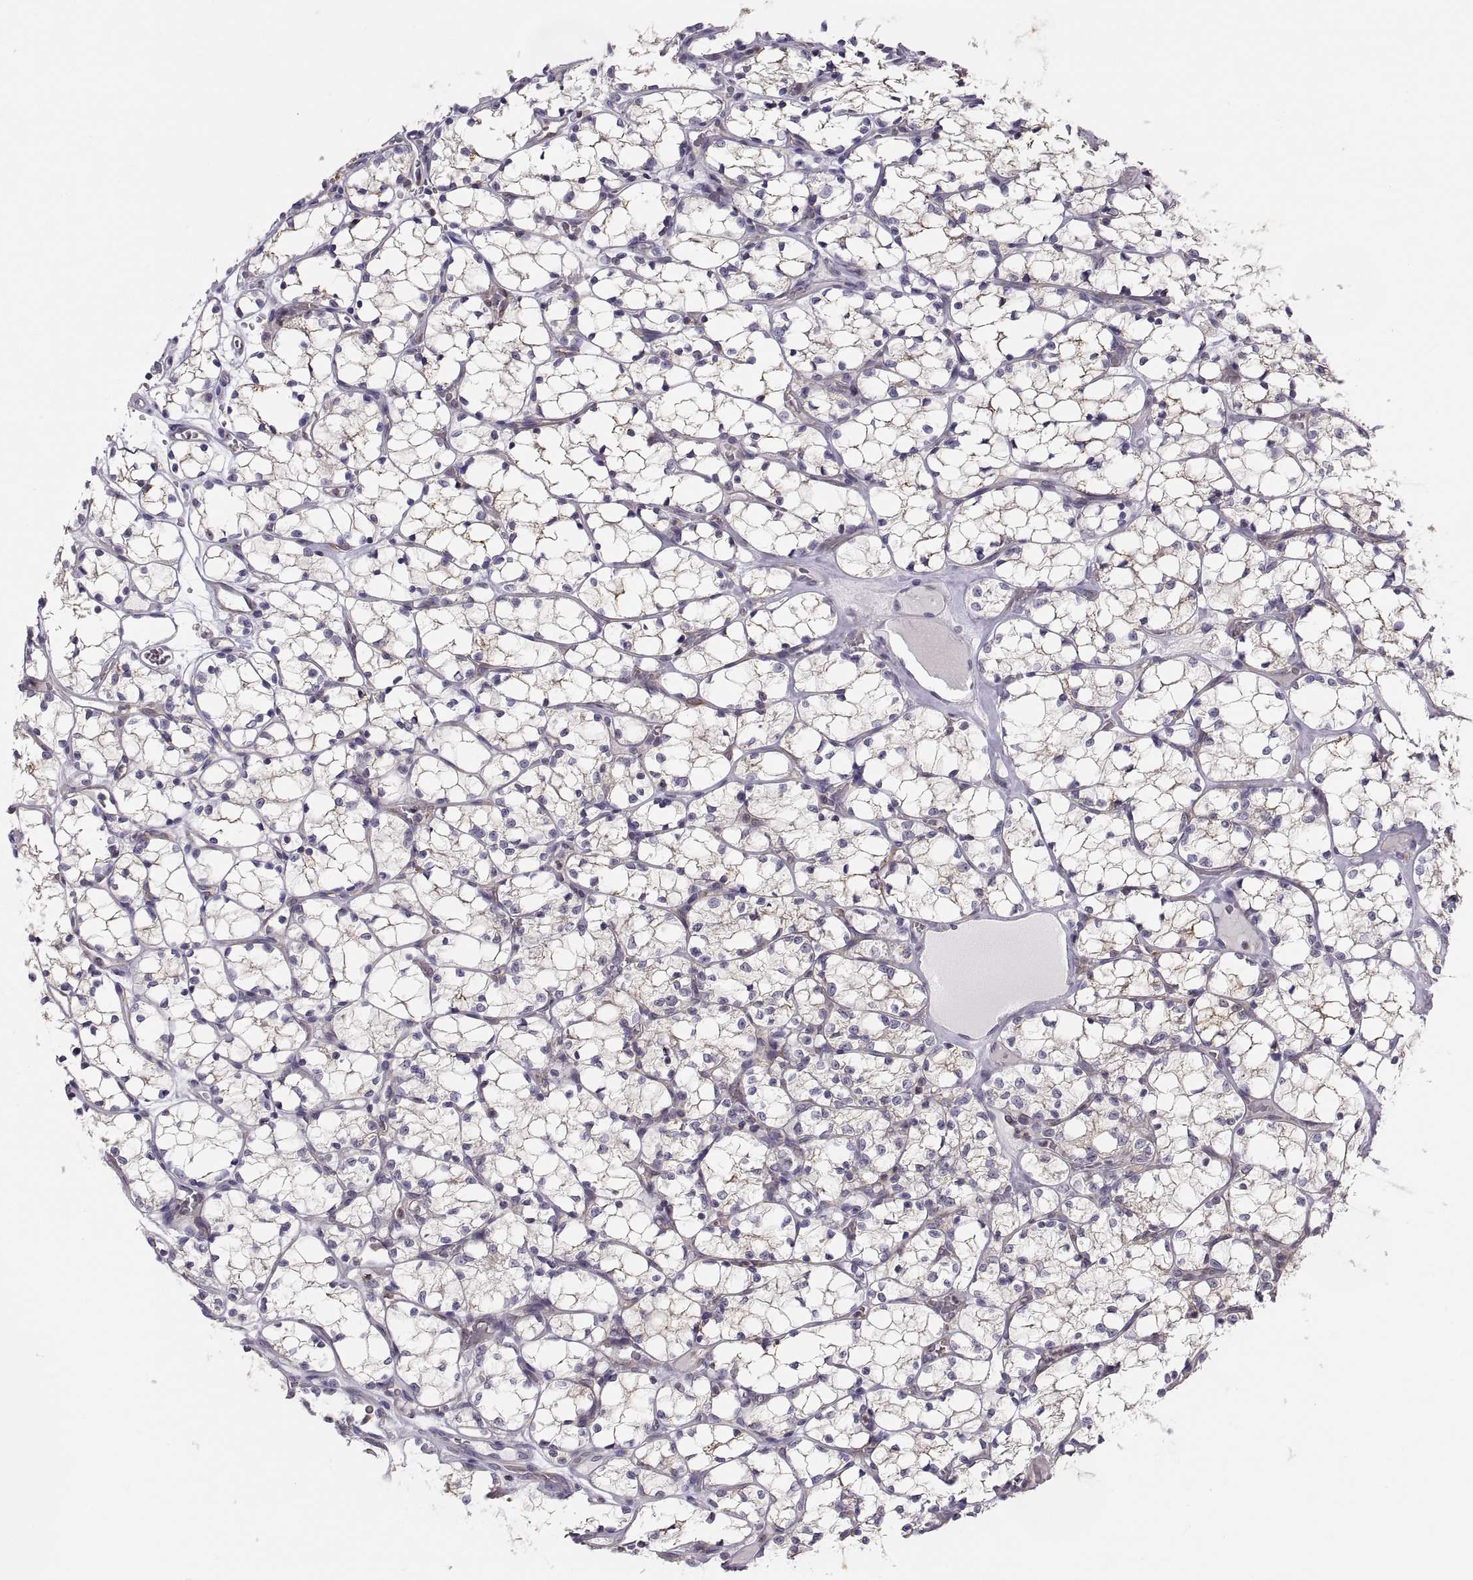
{"staining": {"intensity": "strong", "quantity": "<25%", "location": "cytoplasmic/membranous"}, "tissue": "renal cancer", "cell_type": "Tumor cells", "image_type": "cancer", "snomed": [{"axis": "morphology", "description": "Adenocarcinoma, NOS"}, {"axis": "topography", "description": "Kidney"}], "caption": "Adenocarcinoma (renal) stained with IHC displays strong cytoplasmic/membranous expression in about <25% of tumor cells.", "gene": "ERO1A", "patient": {"sex": "female", "age": 69}}